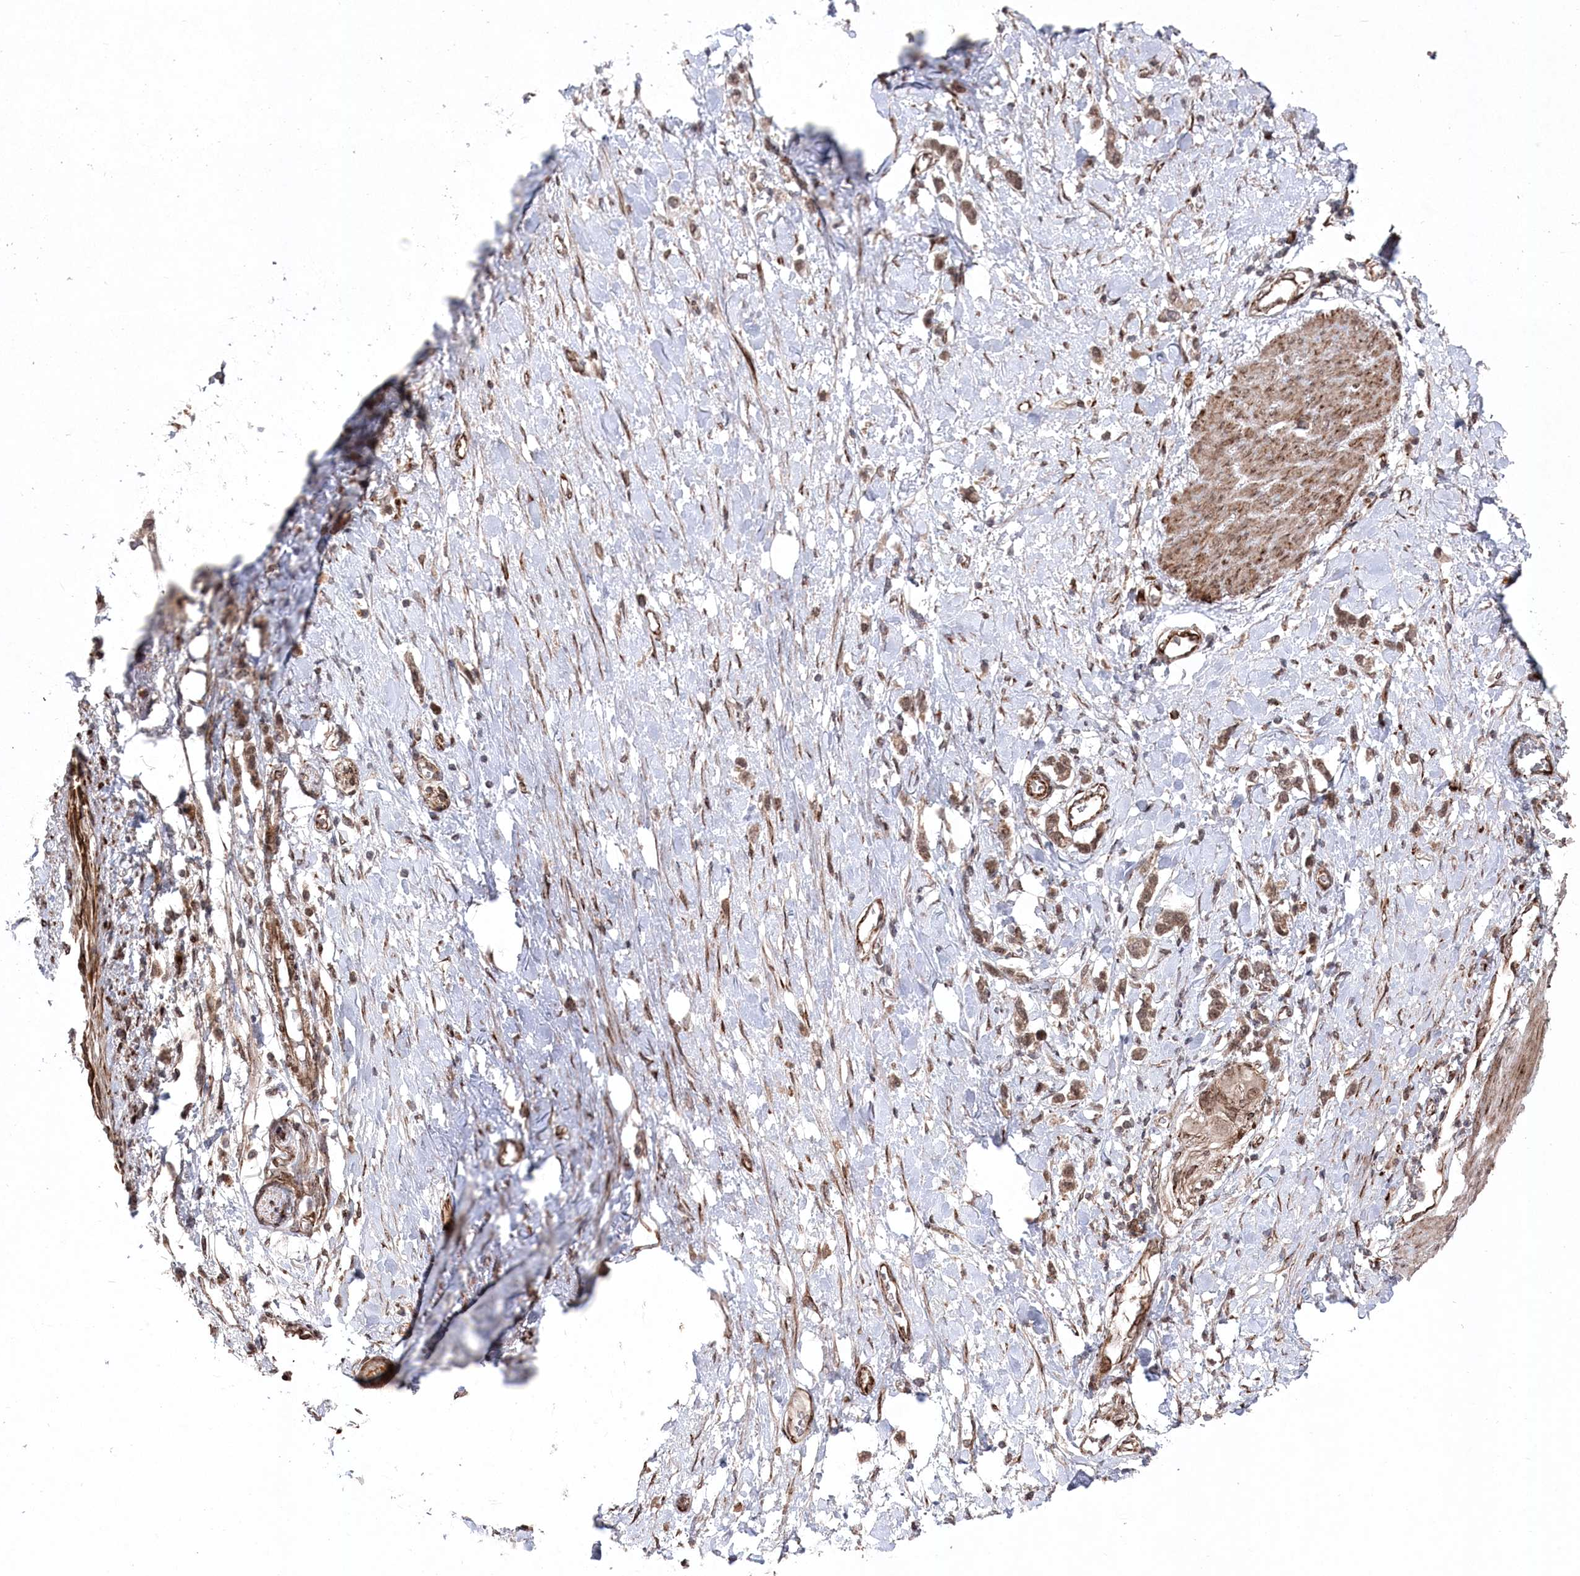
{"staining": {"intensity": "moderate", "quantity": ">75%", "location": "cytoplasmic/membranous,nuclear"}, "tissue": "stomach cancer", "cell_type": "Tumor cells", "image_type": "cancer", "snomed": [{"axis": "morphology", "description": "Adenocarcinoma, NOS"}, {"axis": "topography", "description": "Stomach"}], "caption": "Stomach cancer stained for a protein (brown) shows moderate cytoplasmic/membranous and nuclear positive positivity in approximately >75% of tumor cells.", "gene": "POLR3A", "patient": {"sex": "female", "age": 65}}